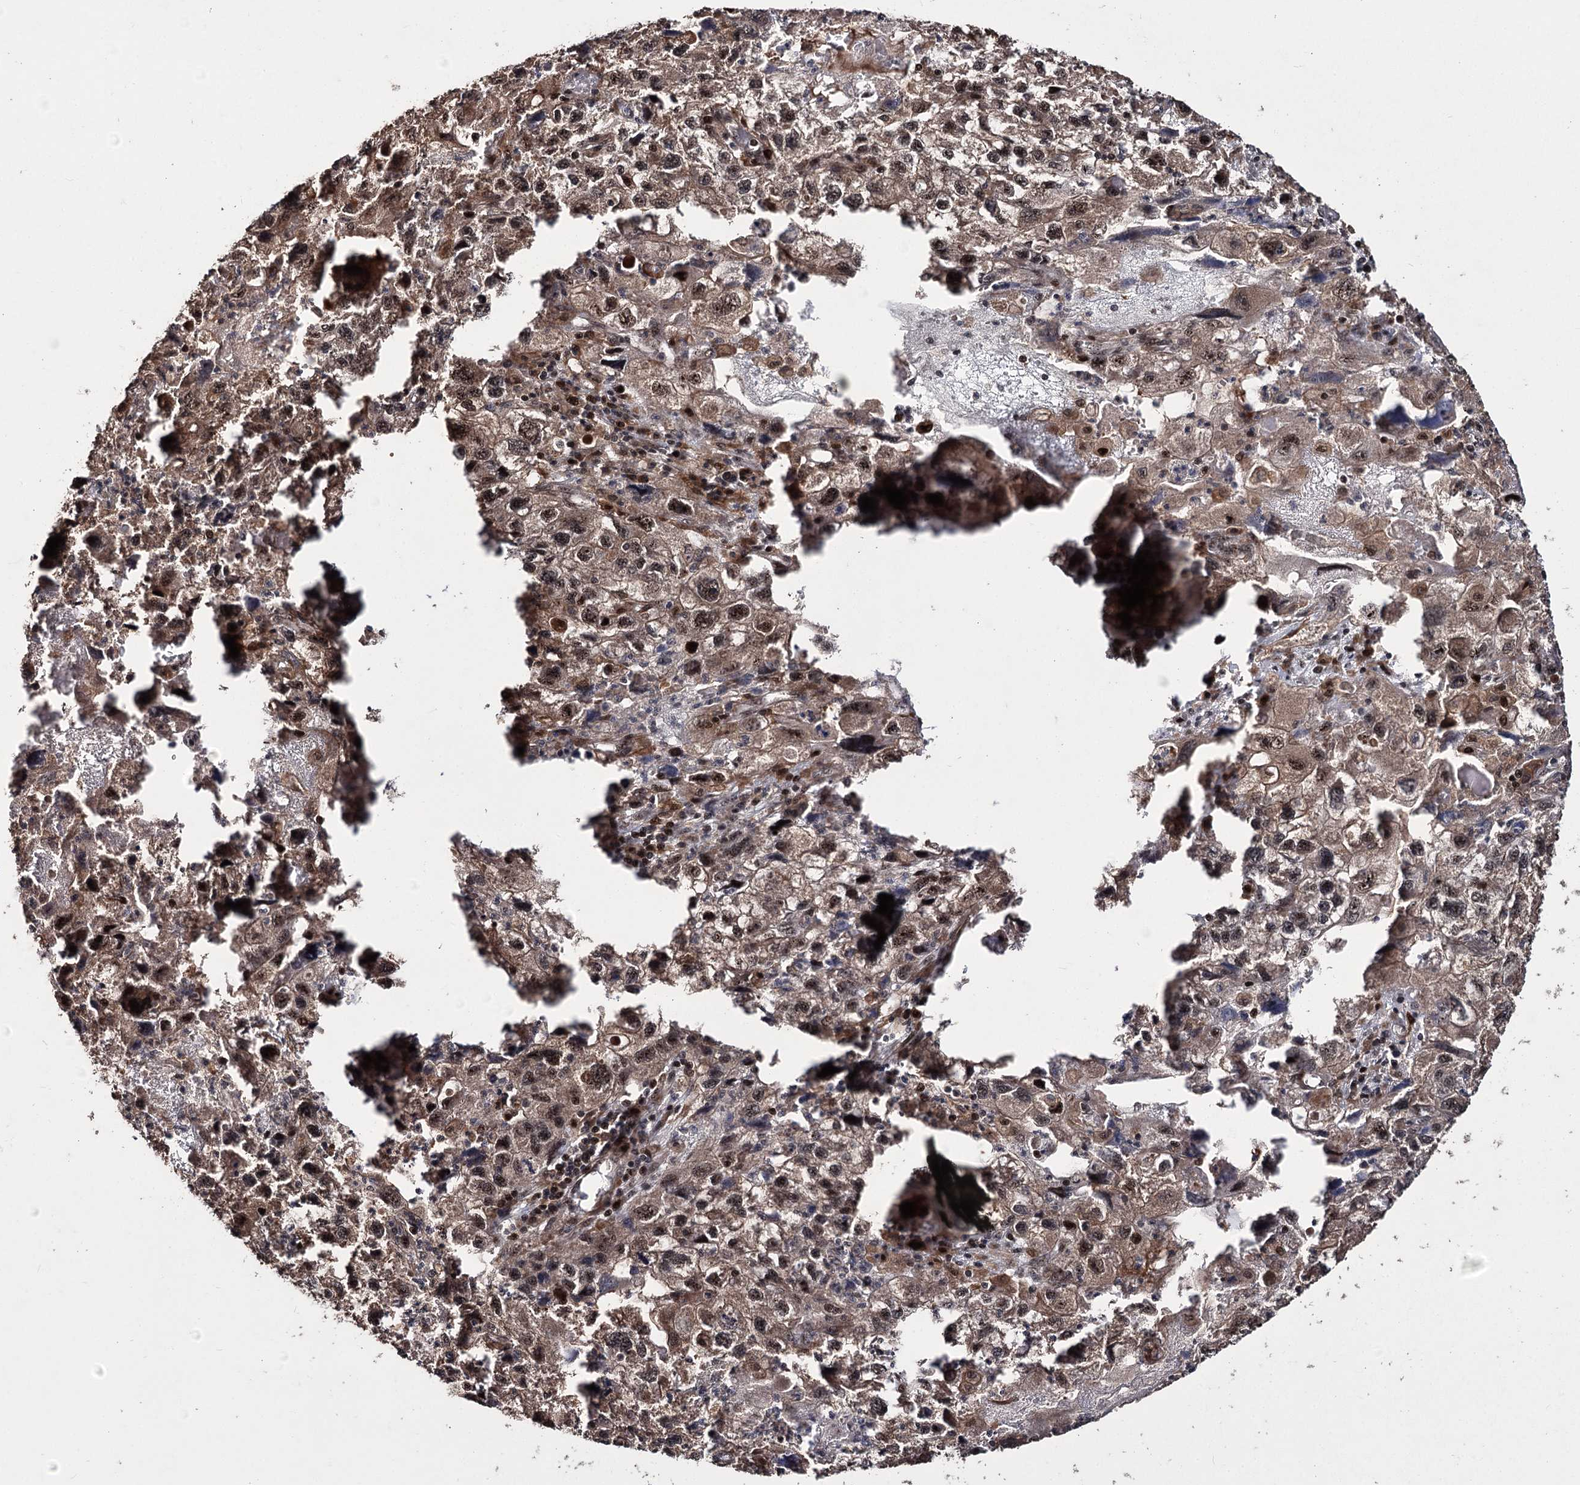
{"staining": {"intensity": "strong", "quantity": "25%-75%", "location": "nuclear"}, "tissue": "endometrial cancer", "cell_type": "Tumor cells", "image_type": "cancer", "snomed": [{"axis": "morphology", "description": "Adenocarcinoma, NOS"}, {"axis": "topography", "description": "Endometrium"}], "caption": "Immunohistochemical staining of endometrial cancer (adenocarcinoma) exhibits high levels of strong nuclear protein expression in approximately 25%-75% of tumor cells. (DAB (3,3'-diaminobenzidine) = brown stain, brightfield microscopy at high magnification).", "gene": "MKNK2", "patient": {"sex": "female", "age": 49}}